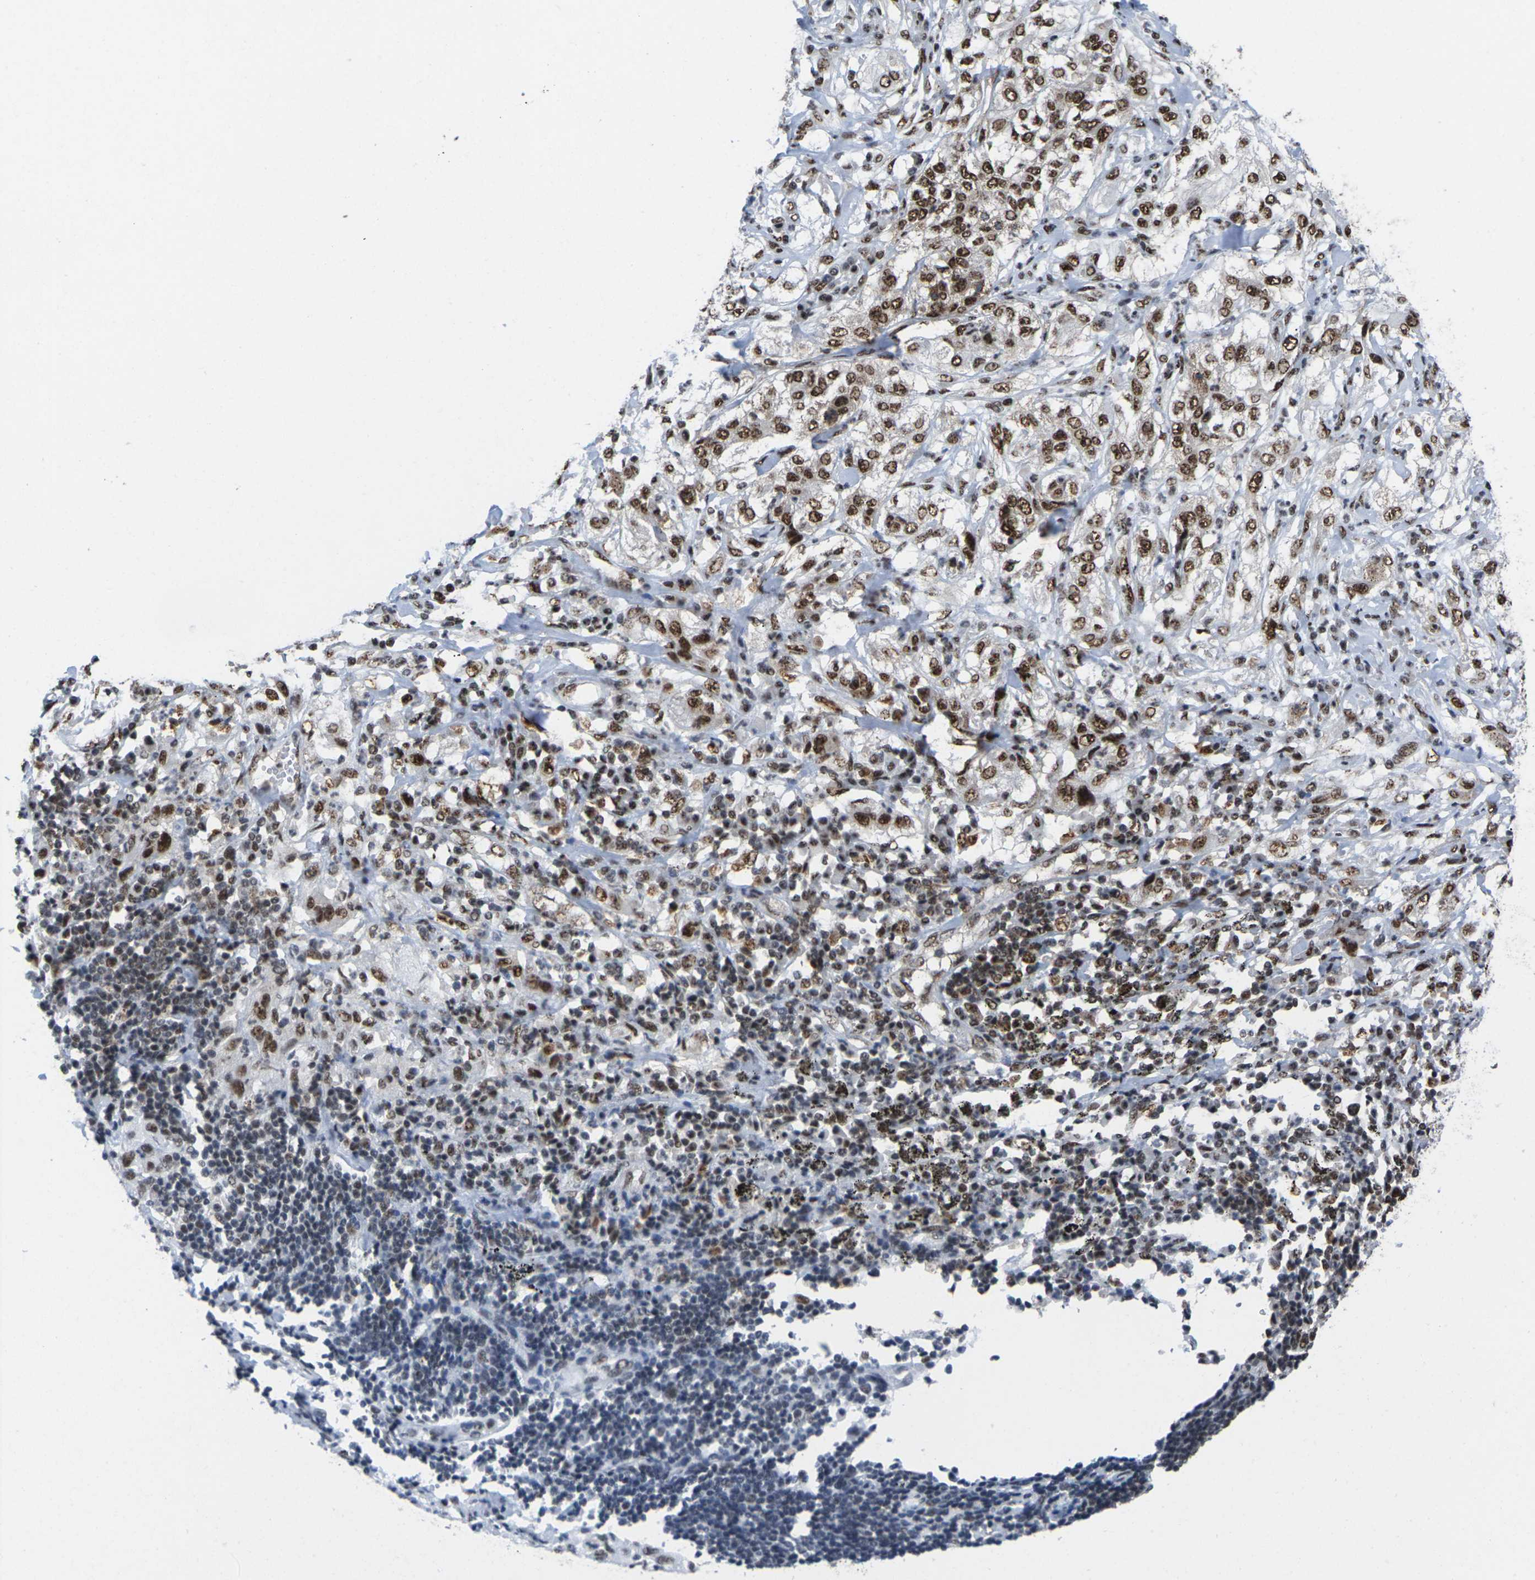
{"staining": {"intensity": "strong", "quantity": ">75%", "location": "nuclear"}, "tissue": "lung cancer", "cell_type": "Tumor cells", "image_type": "cancer", "snomed": [{"axis": "morphology", "description": "Inflammation, NOS"}, {"axis": "morphology", "description": "Squamous cell carcinoma, NOS"}, {"axis": "topography", "description": "Lymph node"}, {"axis": "topography", "description": "Soft tissue"}, {"axis": "topography", "description": "Lung"}], "caption": "Immunohistochemistry (DAB (3,3'-diaminobenzidine)) staining of lung cancer (squamous cell carcinoma) displays strong nuclear protein staining in approximately >75% of tumor cells. The staining was performed using DAB, with brown indicating positive protein expression. Nuclei are stained blue with hematoxylin.", "gene": "MAGOH", "patient": {"sex": "male", "age": 66}}